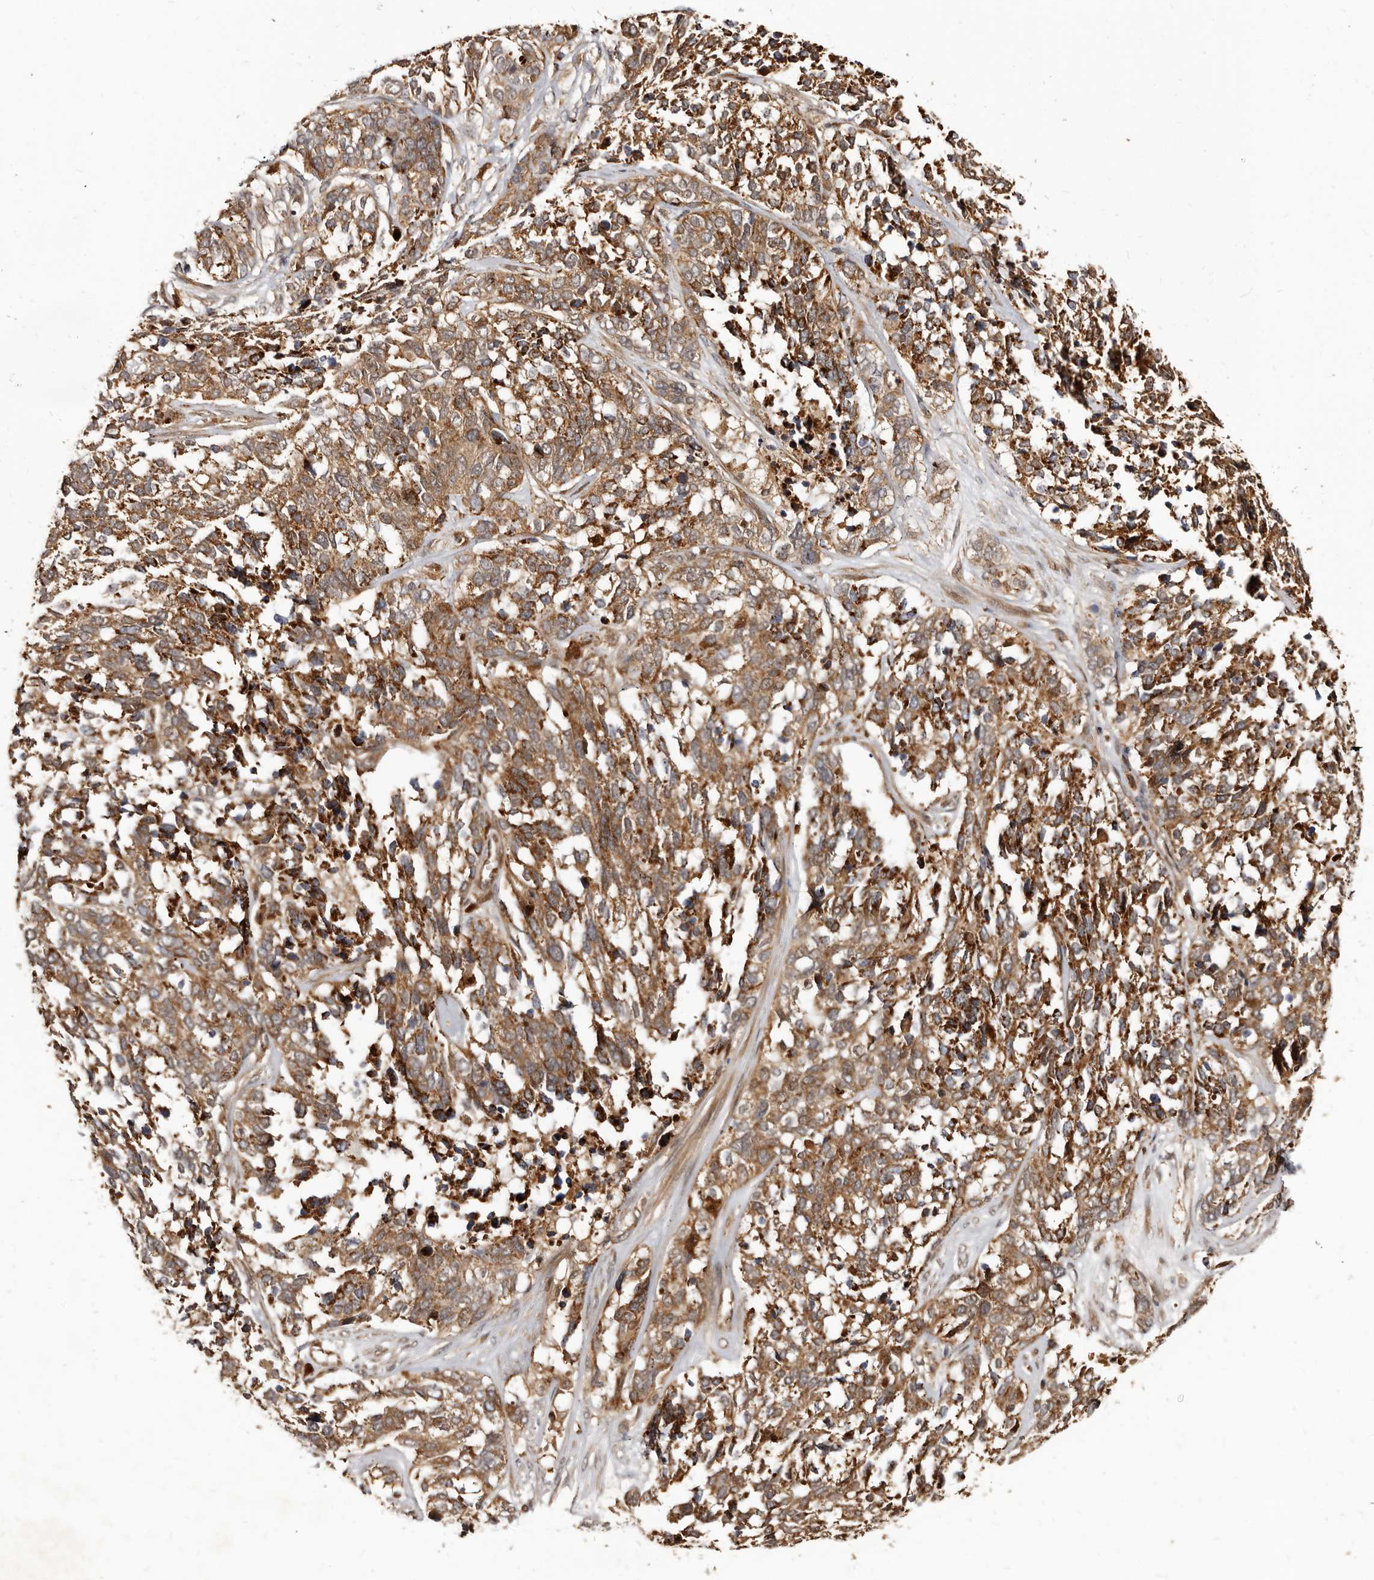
{"staining": {"intensity": "moderate", "quantity": ">75%", "location": "cytoplasmic/membranous"}, "tissue": "ovarian cancer", "cell_type": "Tumor cells", "image_type": "cancer", "snomed": [{"axis": "morphology", "description": "Cystadenocarcinoma, serous, NOS"}, {"axis": "topography", "description": "Ovary"}], "caption": "Brown immunohistochemical staining in ovarian serous cystadenocarcinoma shows moderate cytoplasmic/membranous staining in about >75% of tumor cells.", "gene": "BAX", "patient": {"sex": "female", "age": 44}}